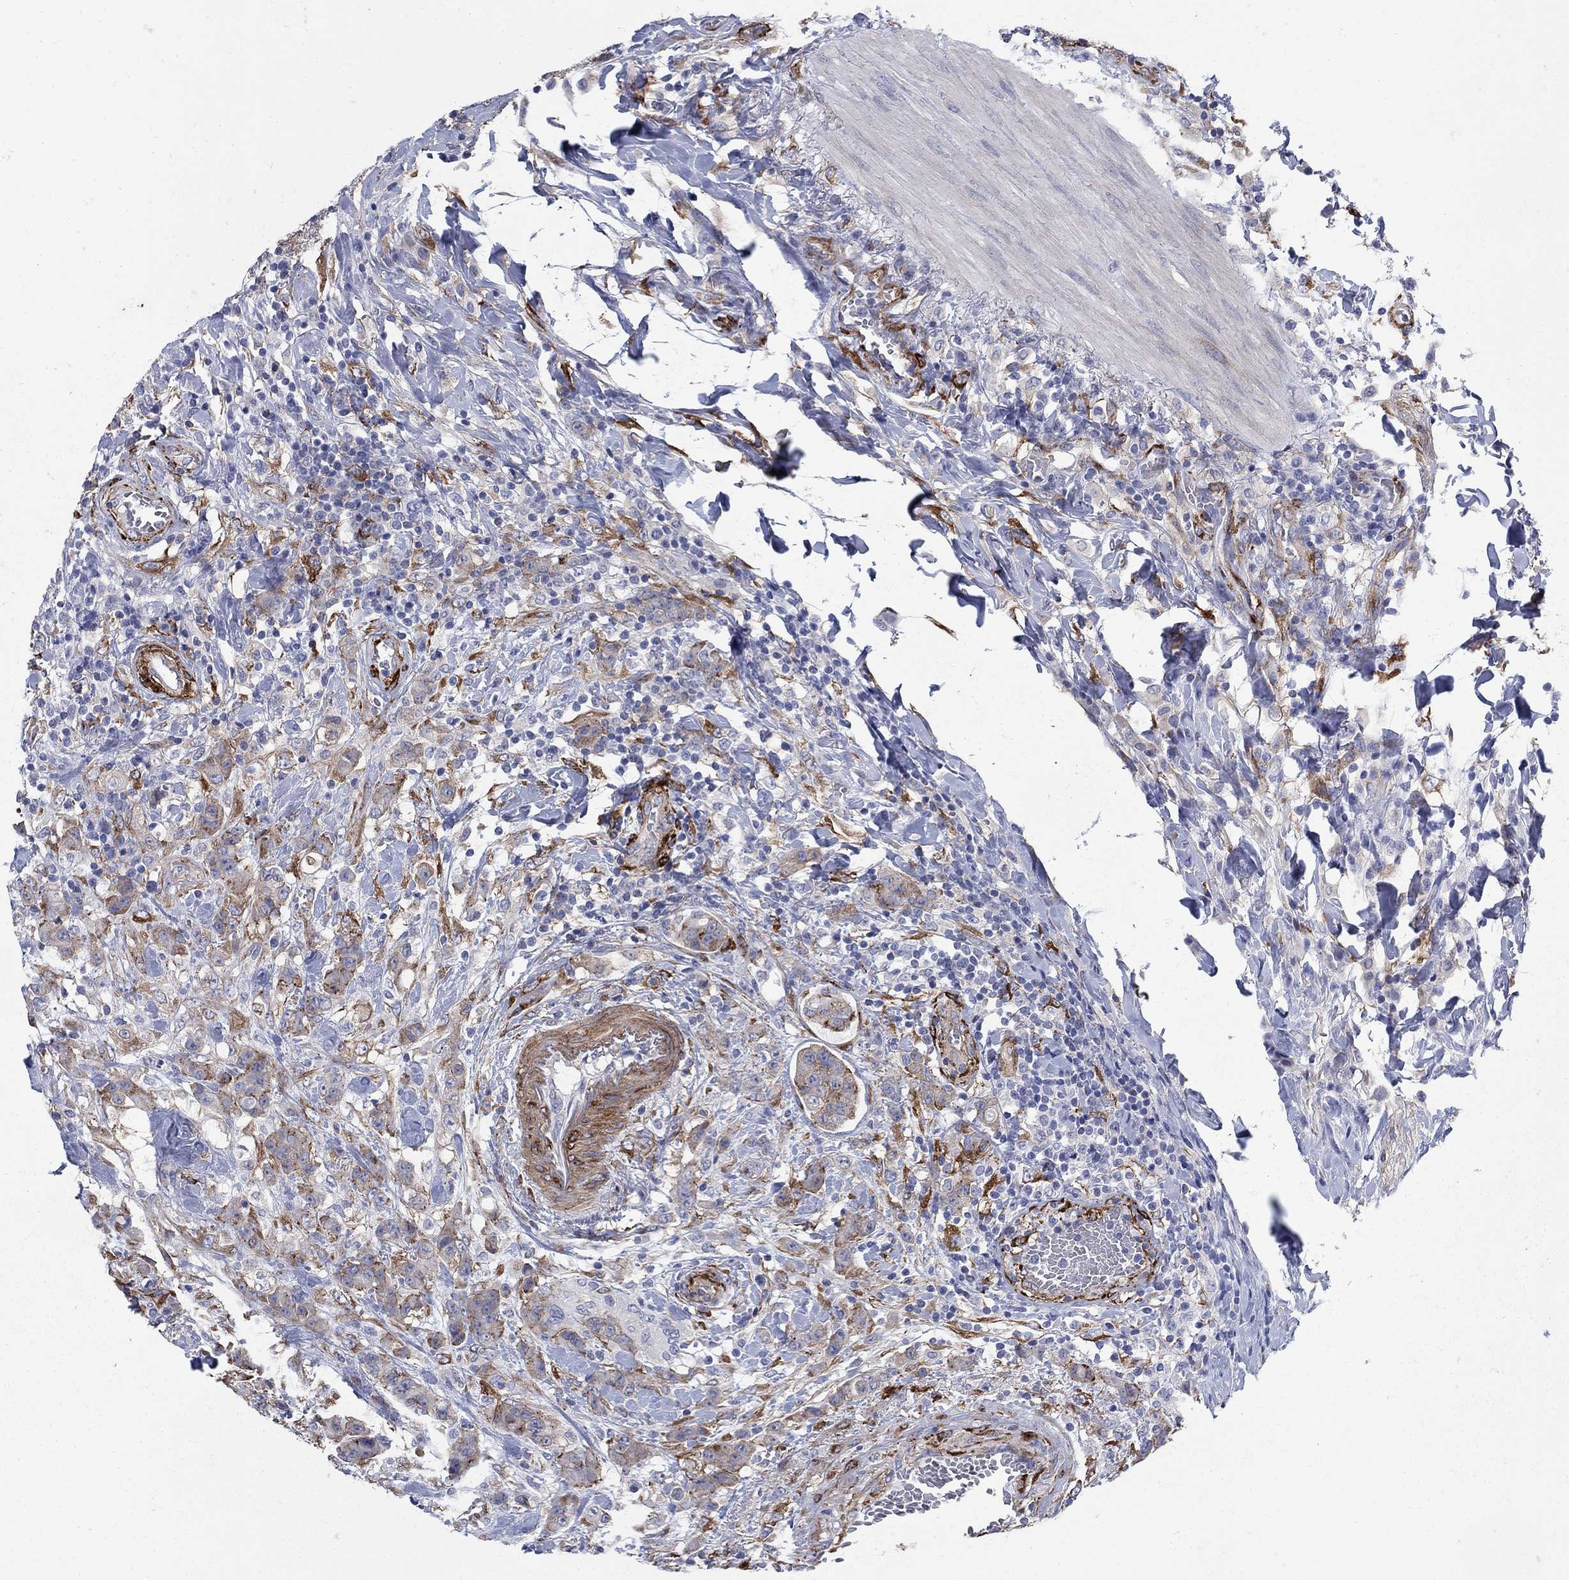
{"staining": {"intensity": "moderate", "quantity": "<25%", "location": "cytoplasmic/membranous"}, "tissue": "colorectal cancer", "cell_type": "Tumor cells", "image_type": "cancer", "snomed": [{"axis": "morphology", "description": "Adenocarcinoma, NOS"}, {"axis": "topography", "description": "Colon"}], "caption": "Brown immunohistochemical staining in colorectal cancer shows moderate cytoplasmic/membranous expression in approximately <25% of tumor cells. The protein of interest is shown in brown color, while the nuclei are stained blue.", "gene": "SEPTIN8", "patient": {"sex": "female", "age": 48}}